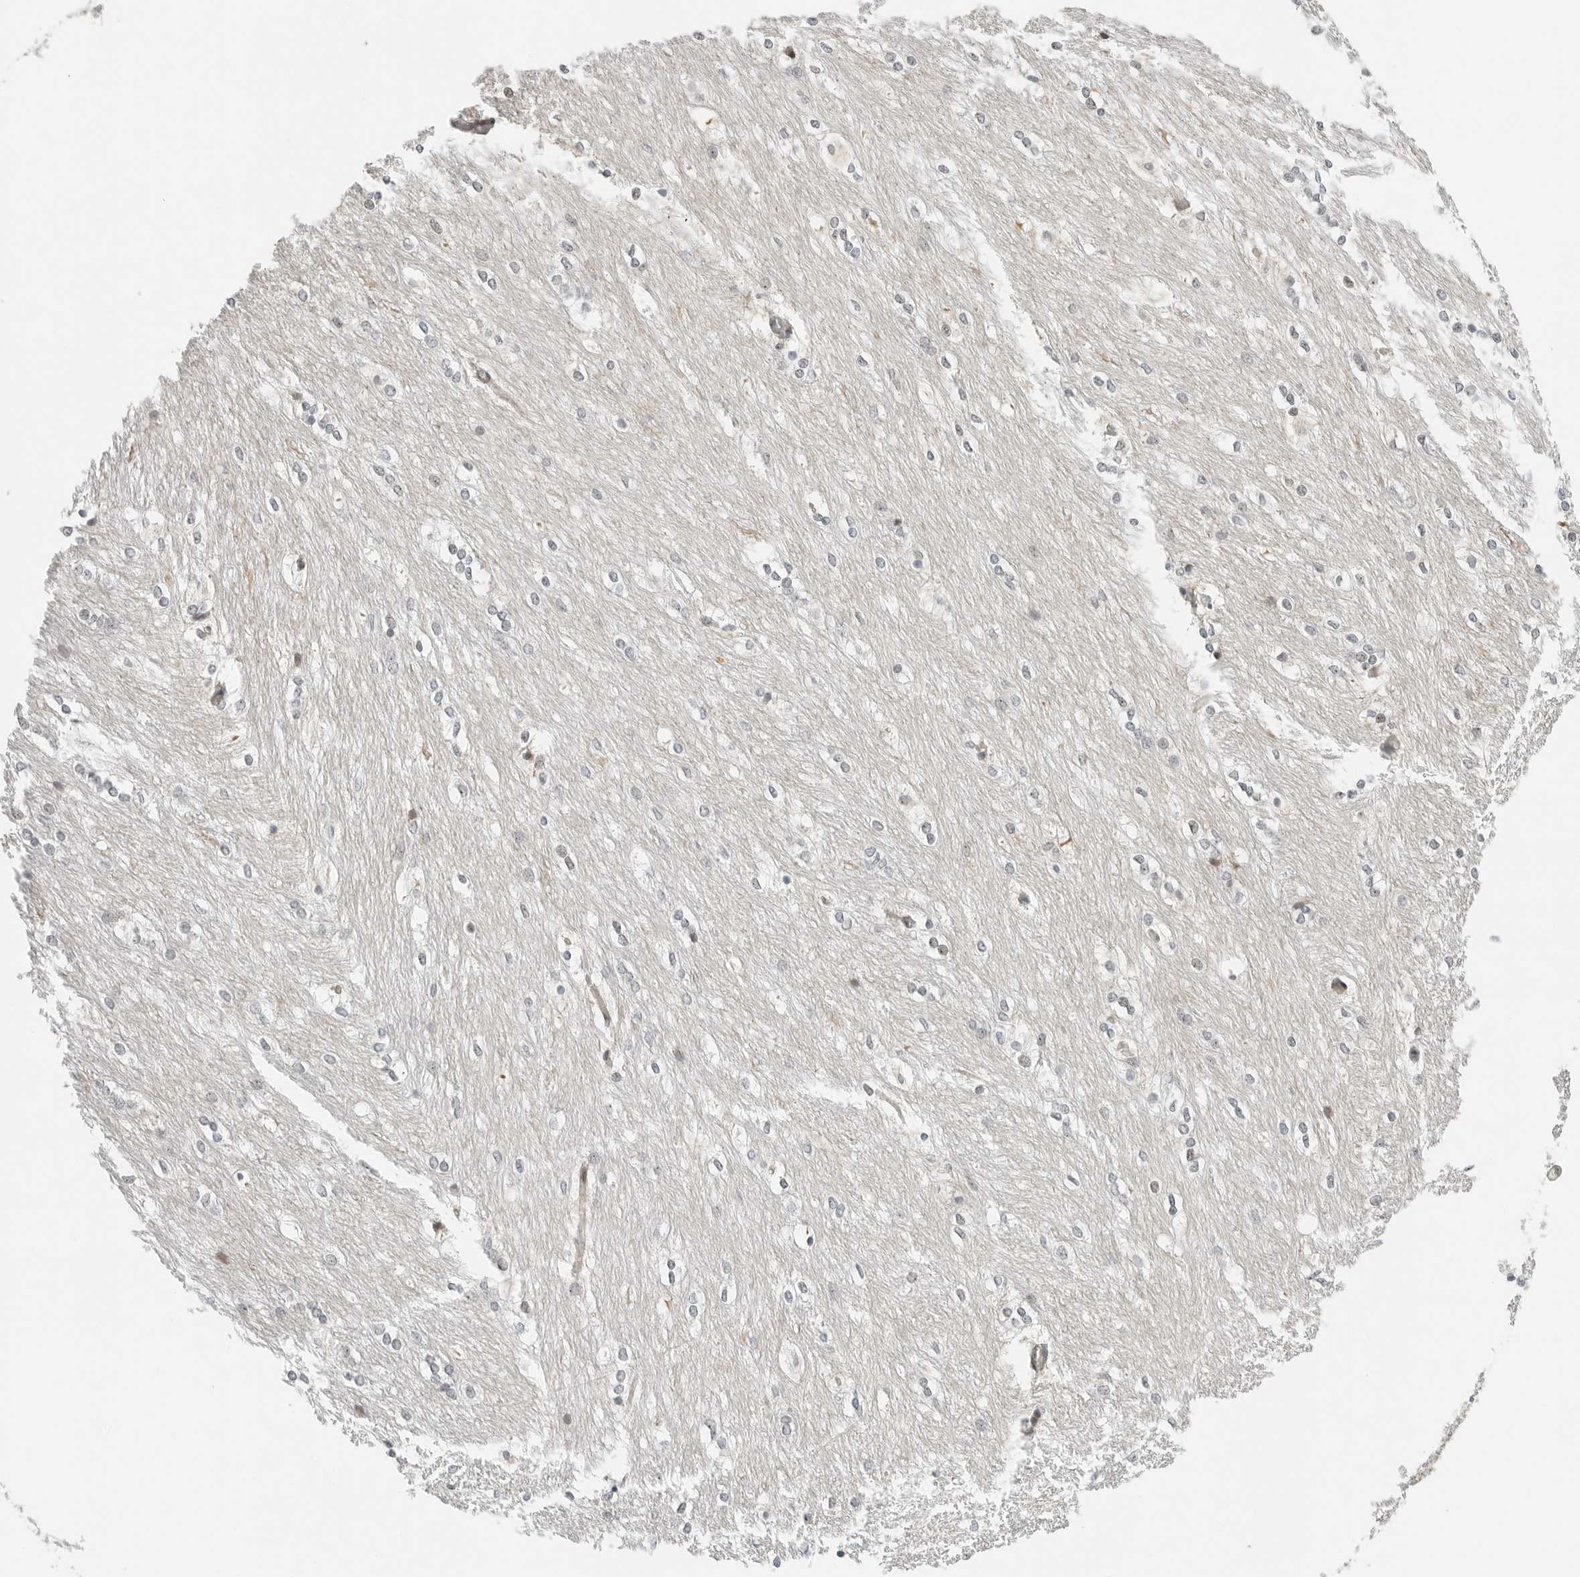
{"staining": {"intensity": "weak", "quantity": "<25%", "location": "cytoplasmic/membranous"}, "tissue": "caudate", "cell_type": "Glial cells", "image_type": "normal", "snomed": [{"axis": "morphology", "description": "Normal tissue, NOS"}, {"axis": "topography", "description": "Lateral ventricle wall"}], "caption": "This histopathology image is of benign caudate stained with IHC to label a protein in brown with the nuclei are counter-stained blue. There is no positivity in glial cells.", "gene": "RIMKLA", "patient": {"sex": "female", "age": 19}}